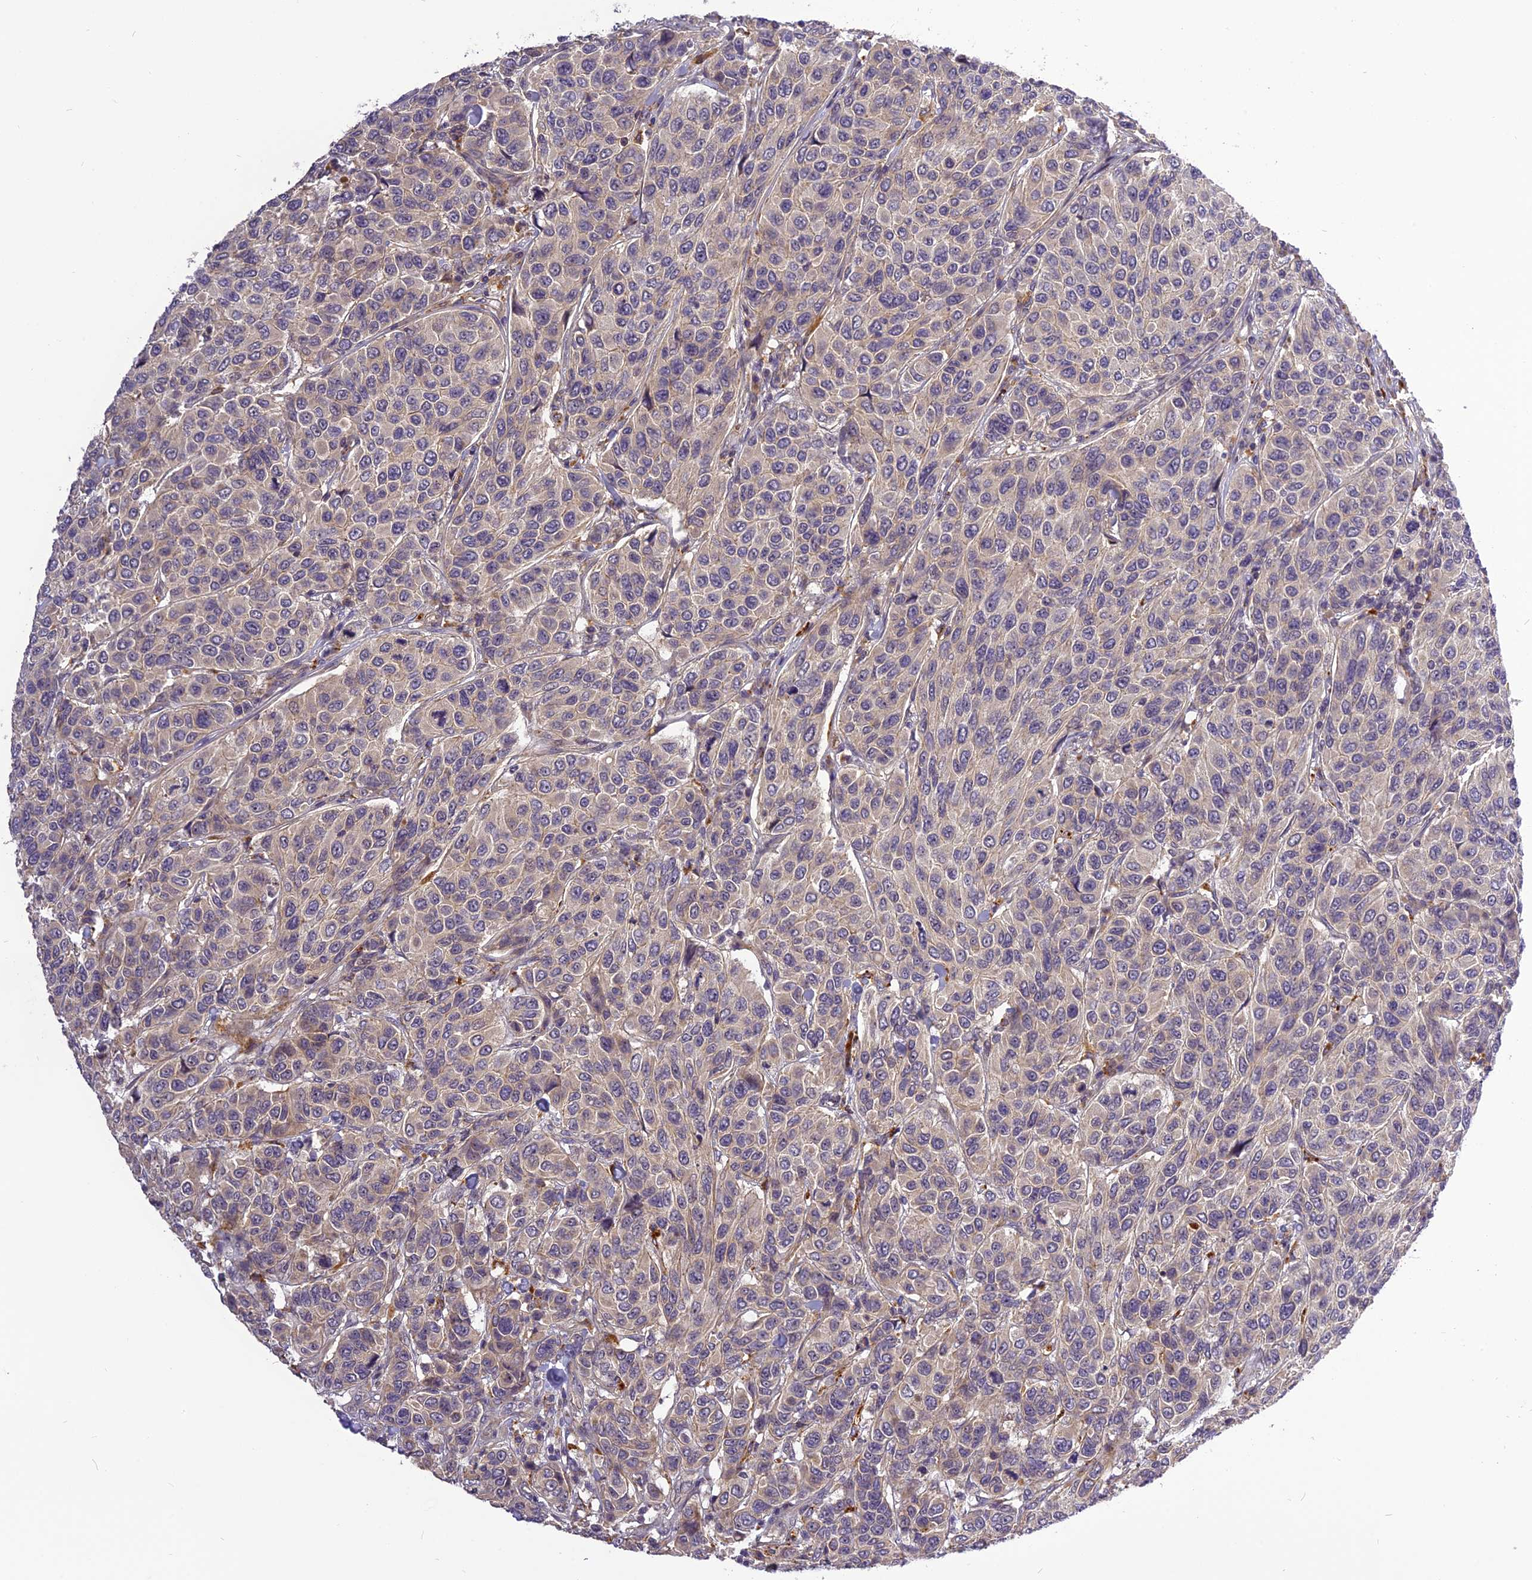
{"staining": {"intensity": "weak", "quantity": "<25%", "location": "cytoplasmic/membranous"}, "tissue": "breast cancer", "cell_type": "Tumor cells", "image_type": "cancer", "snomed": [{"axis": "morphology", "description": "Duct carcinoma"}, {"axis": "topography", "description": "Breast"}], "caption": "Immunohistochemistry of human breast cancer (infiltrating ductal carcinoma) exhibits no staining in tumor cells.", "gene": "FNIP2", "patient": {"sex": "female", "age": 55}}